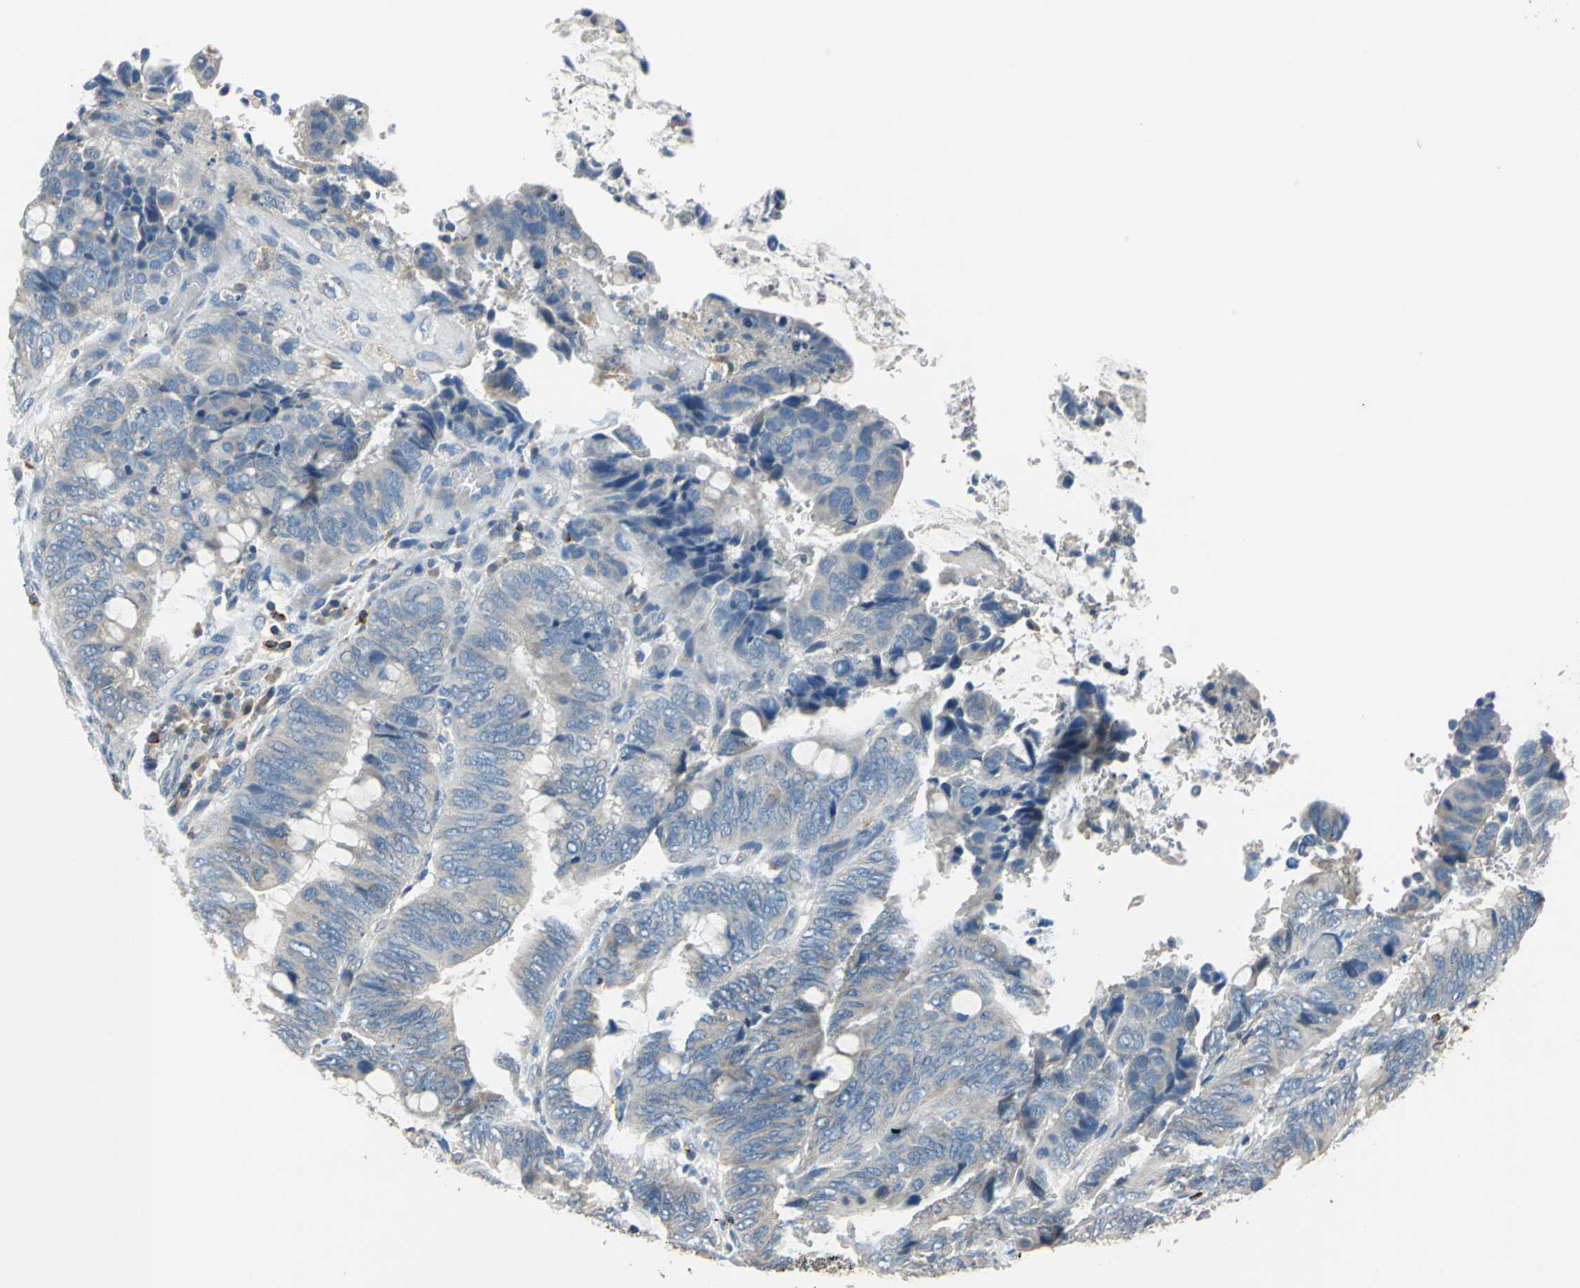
{"staining": {"intensity": "weak", "quantity": "25%-75%", "location": "cytoplasmic/membranous"}, "tissue": "colorectal cancer", "cell_type": "Tumor cells", "image_type": "cancer", "snomed": [{"axis": "morphology", "description": "Normal tissue, NOS"}, {"axis": "morphology", "description": "Adenocarcinoma, NOS"}, {"axis": "topography", "description": "Rectum"}, {"axis": "topography", "description": "Peripheral nerve tissue"}], "caption": "A brown stain shows weak cytoplasmic/membranous positivity of a protein in colorectal cancer (adenocarcinoma) tumor cells.", "gene": "CPA3", "patient": {"sex": "male", "age": 92}}